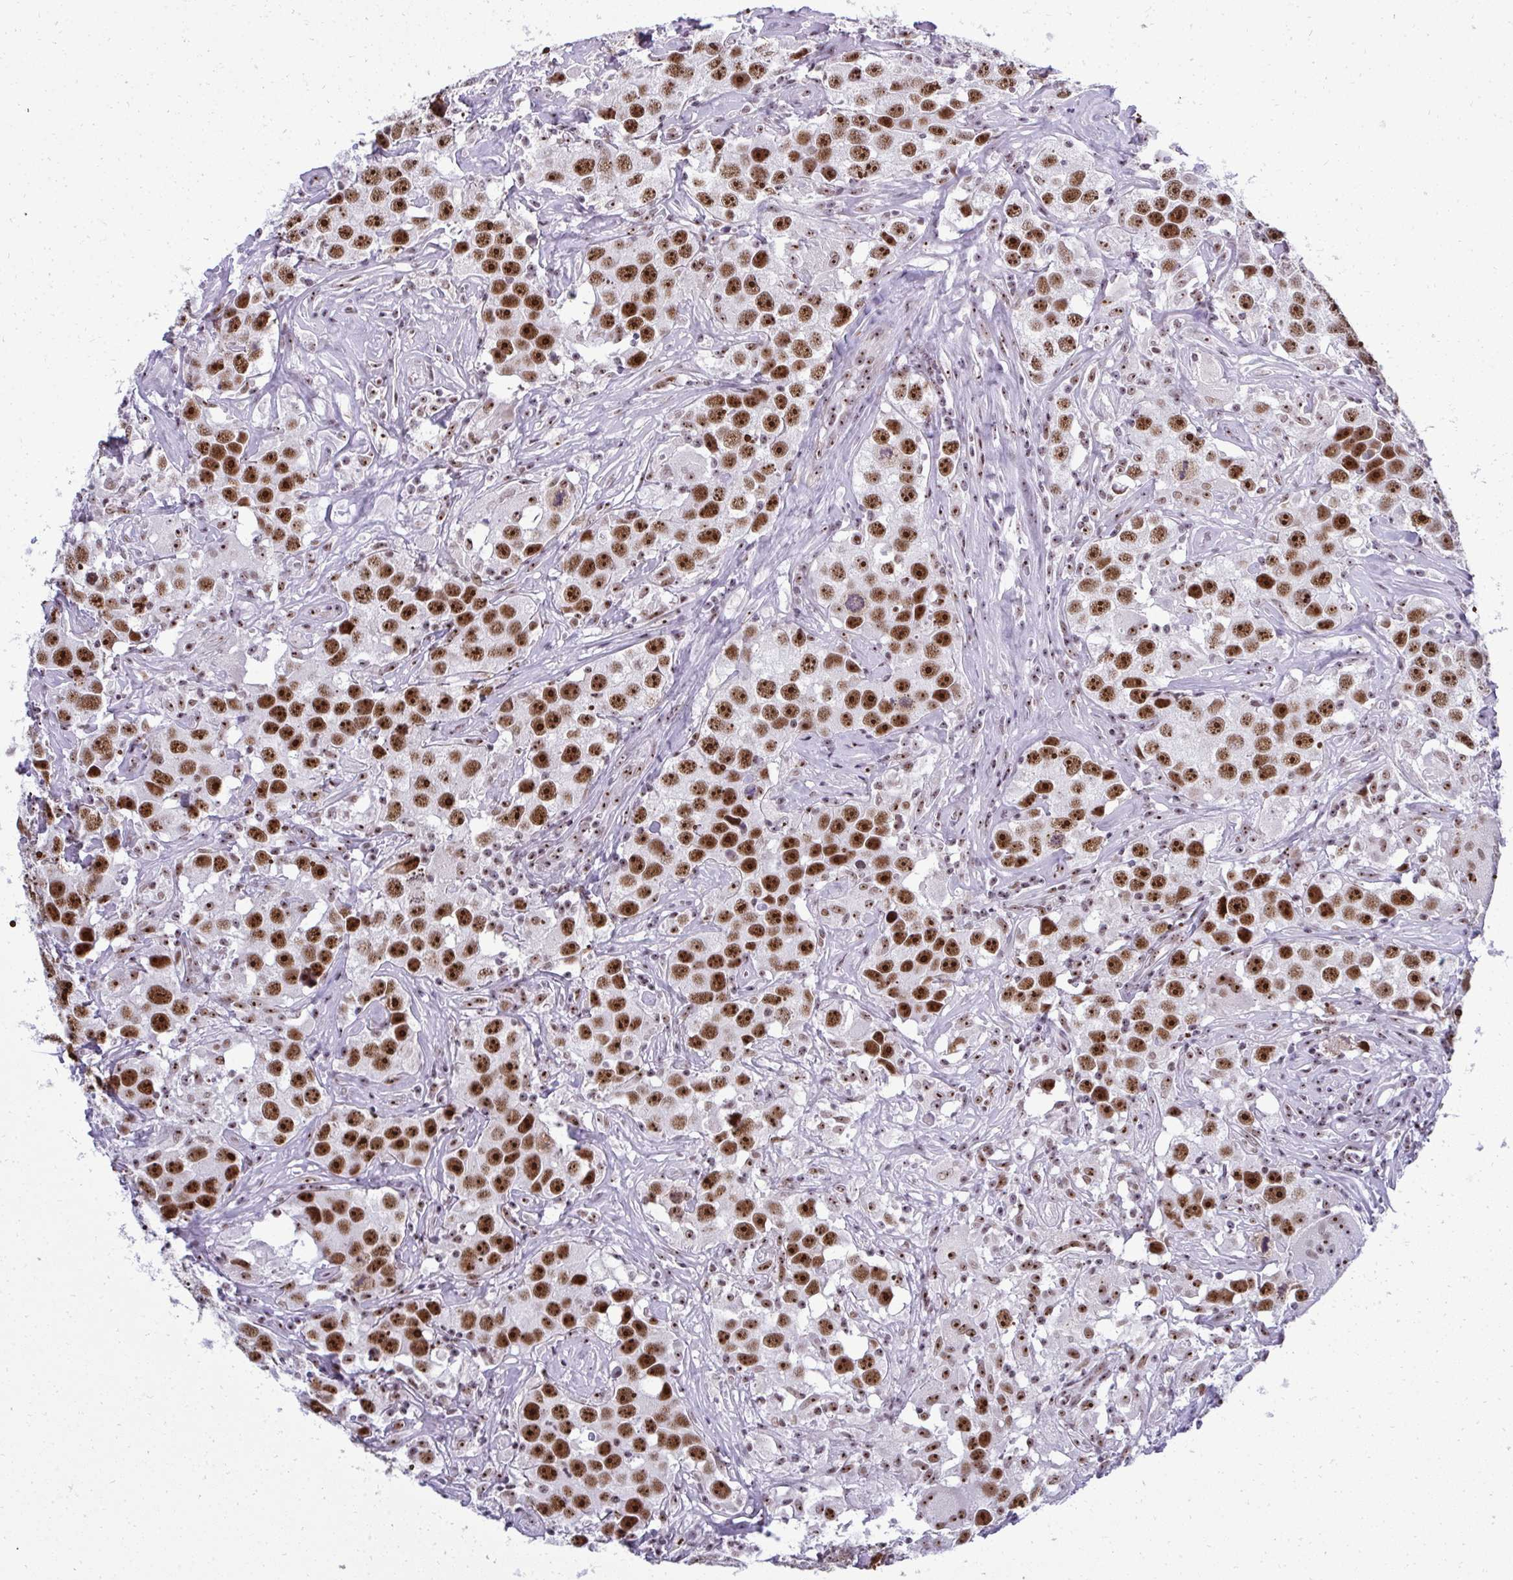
{"staining": {"intensity": "strong", "quantity": ">75%", "location": "nuclear"}, "tissue": "testis cancer", "cell_type": "Tumor cells", "image_type": "cancer", "snomed": [{"axis": "morphology", "description": "Seminoma, NOS"}, {"axis": "topography", "description": "Testis"}], "caption": "Immunohistochemical staining of human testis seminoma demonstrates high levels of strong nuclear positivity in about >75% of tumor cells. The protein of interest is stained brown, and the nuclei are stained in blue (DAB (3,3'-diaminobenzidine) IHC with brightfield microscopy, high magnification).", "gene": "SIRT7", "patient": {"sex": "male", "age": 49}}